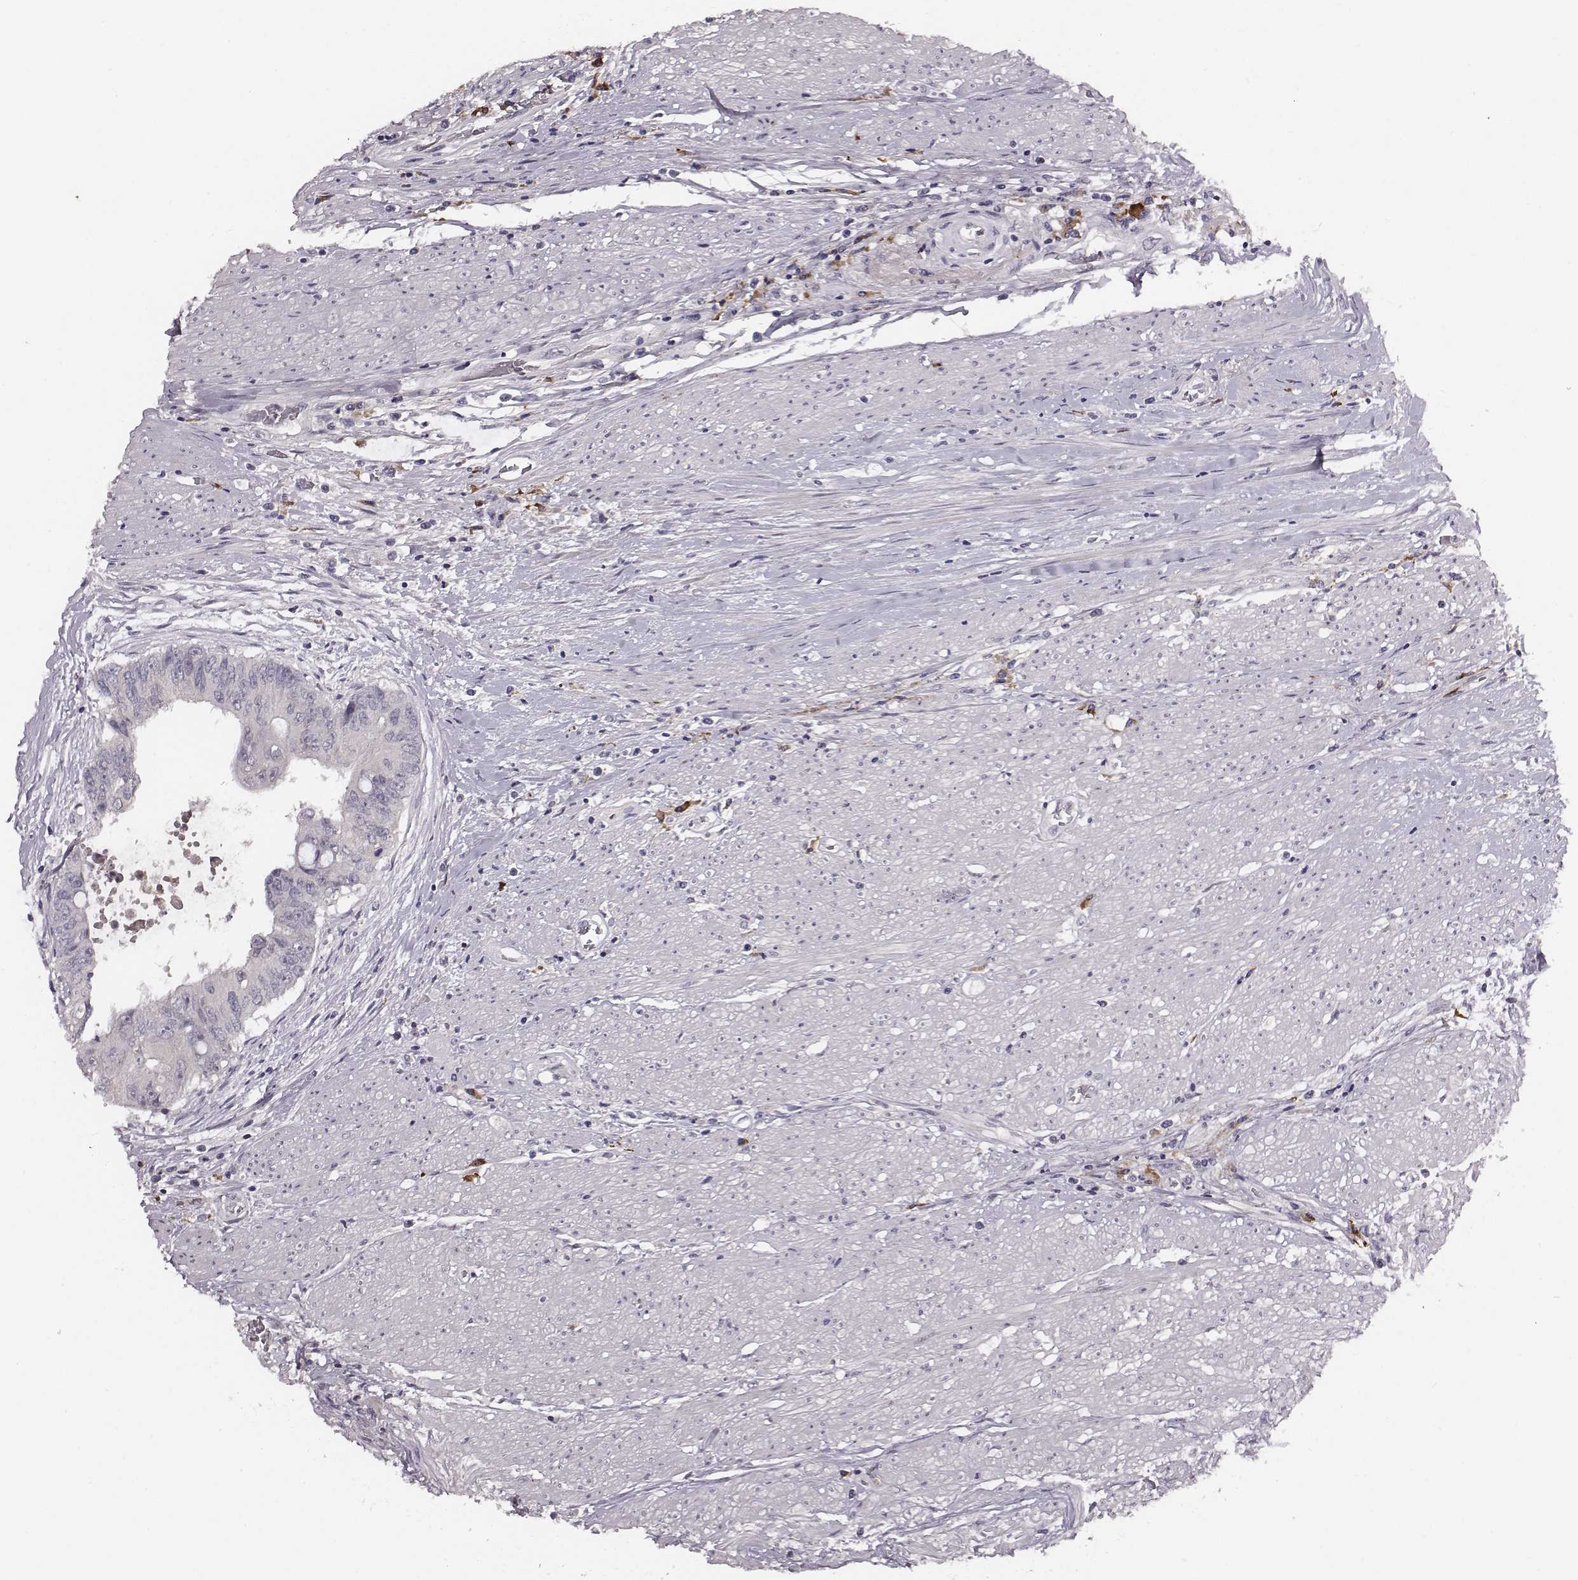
{"staining": {"intensity": "negative", "quantity": "none", "location": "none"}, "tissue": "colorectal cancer", "cell_type": "Tumor cells", "image_type": "cancer", "snomed": [{"axis": "morphology", "description": "Adenocarcinoma, NOS"}, {"axis": "topography", "description": "Rectum"}], "caption": "High magnification brightfield microscopy of colorectal adenocarcinoma stained with DAB (brown) and counterstained with hematoxylin (blue): tumor cells show no significant expression.", "gene": "SLC22A6", "patient": {"sex": "male", "age": 59}}